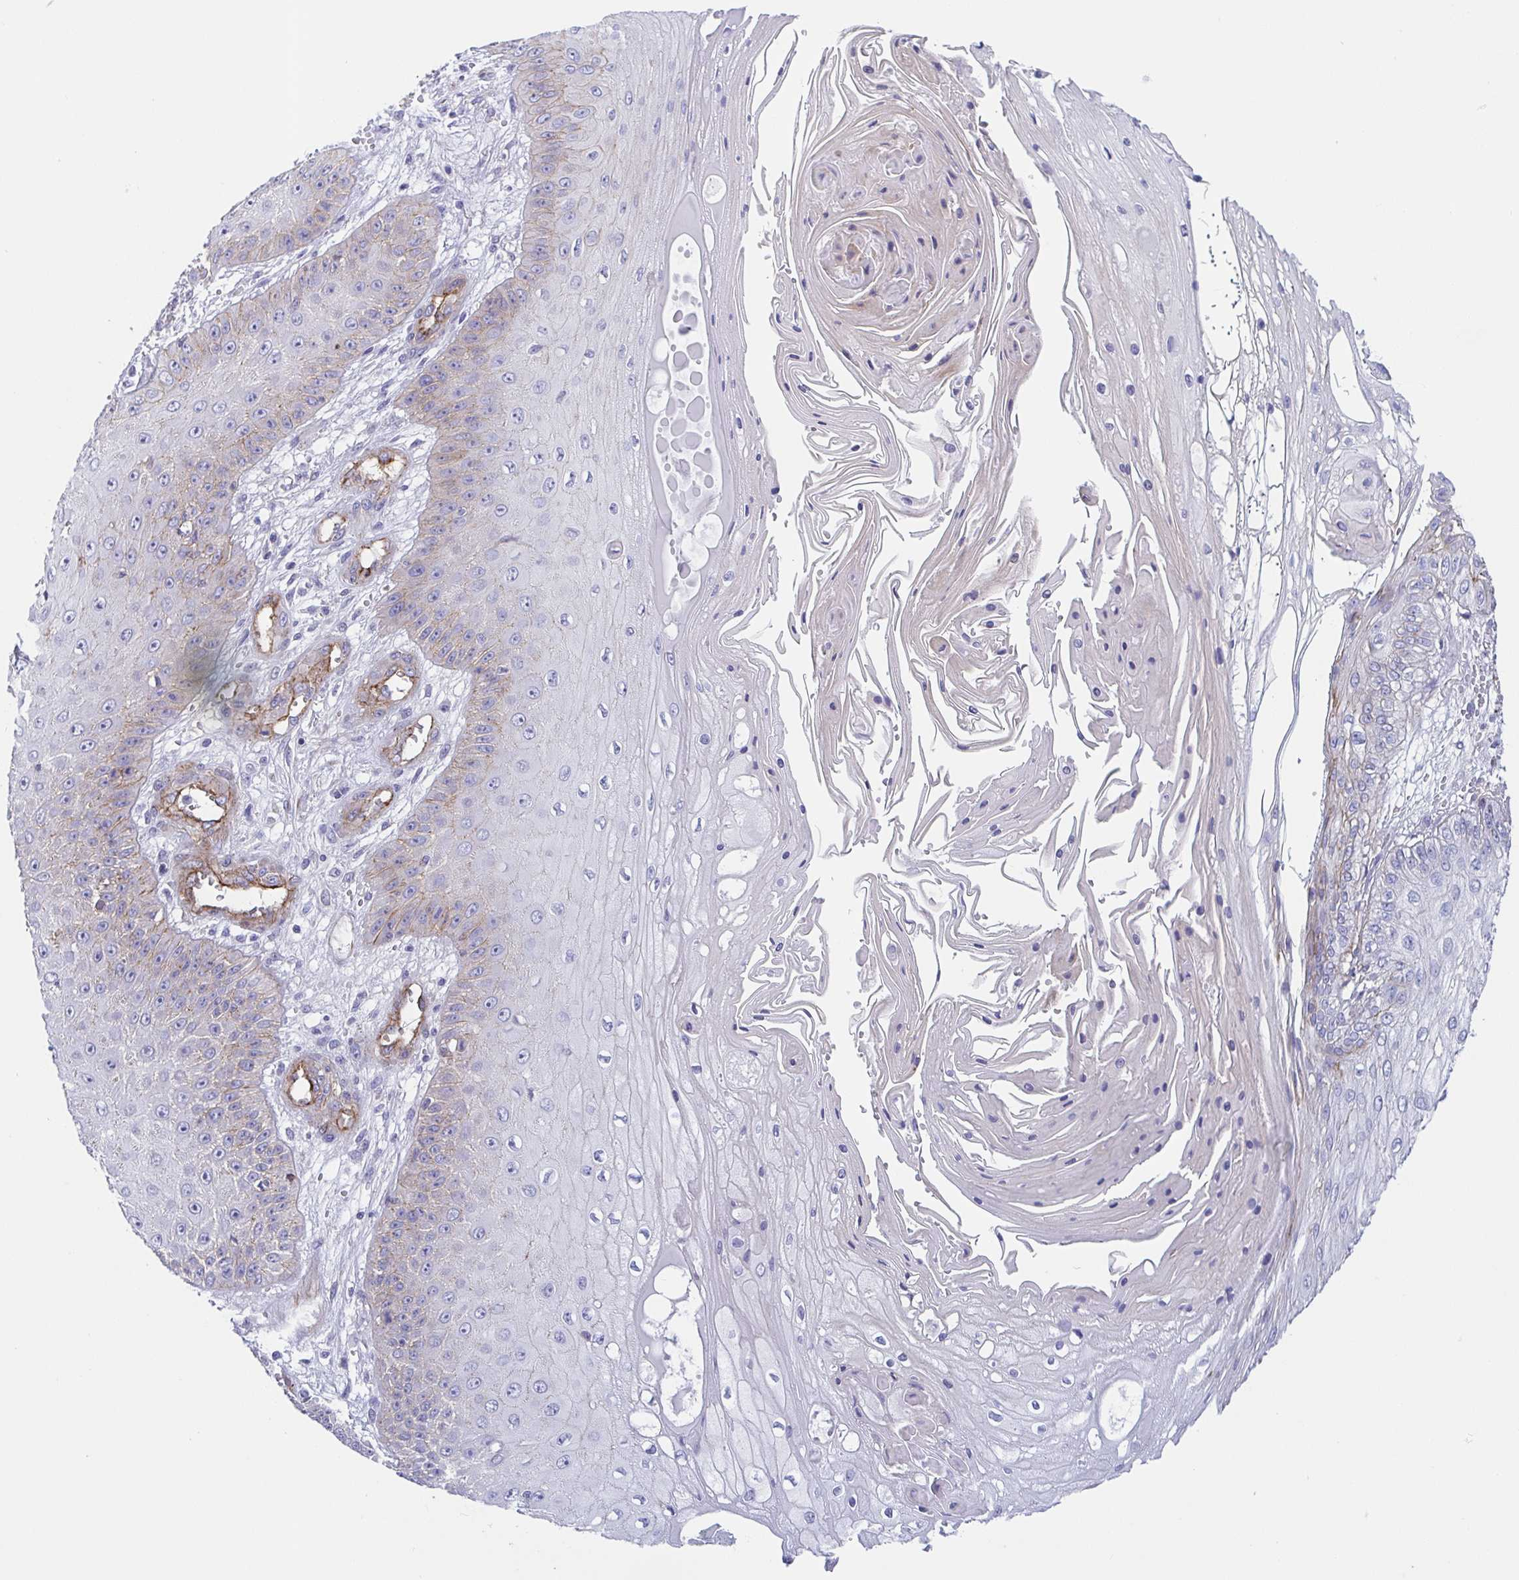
{"staining": {"intensity": "weak", "quantity": "<25%", "location": "cytoplasmic/membranous"}, "tissue": "skin cancer", "cell_type": "Tumor cells", "image_type": "cancer", "snomed": [{"axis": "morphology", "description": "Squamous cell carcinoma, NOS"}, {"axis": "topography", "description": "Skin"}], "caption": "There is no significant expression in tumor cells of squamous cell carcinoma (skin). (Stains: DAB (3,3'-diaminobenzidine) IHC with hematoxylin counter stain, Microscopy: brightfield microscopy at high magnification).", "gene": "TRAM2", "patient": {"sex": "male", "age": 70}}